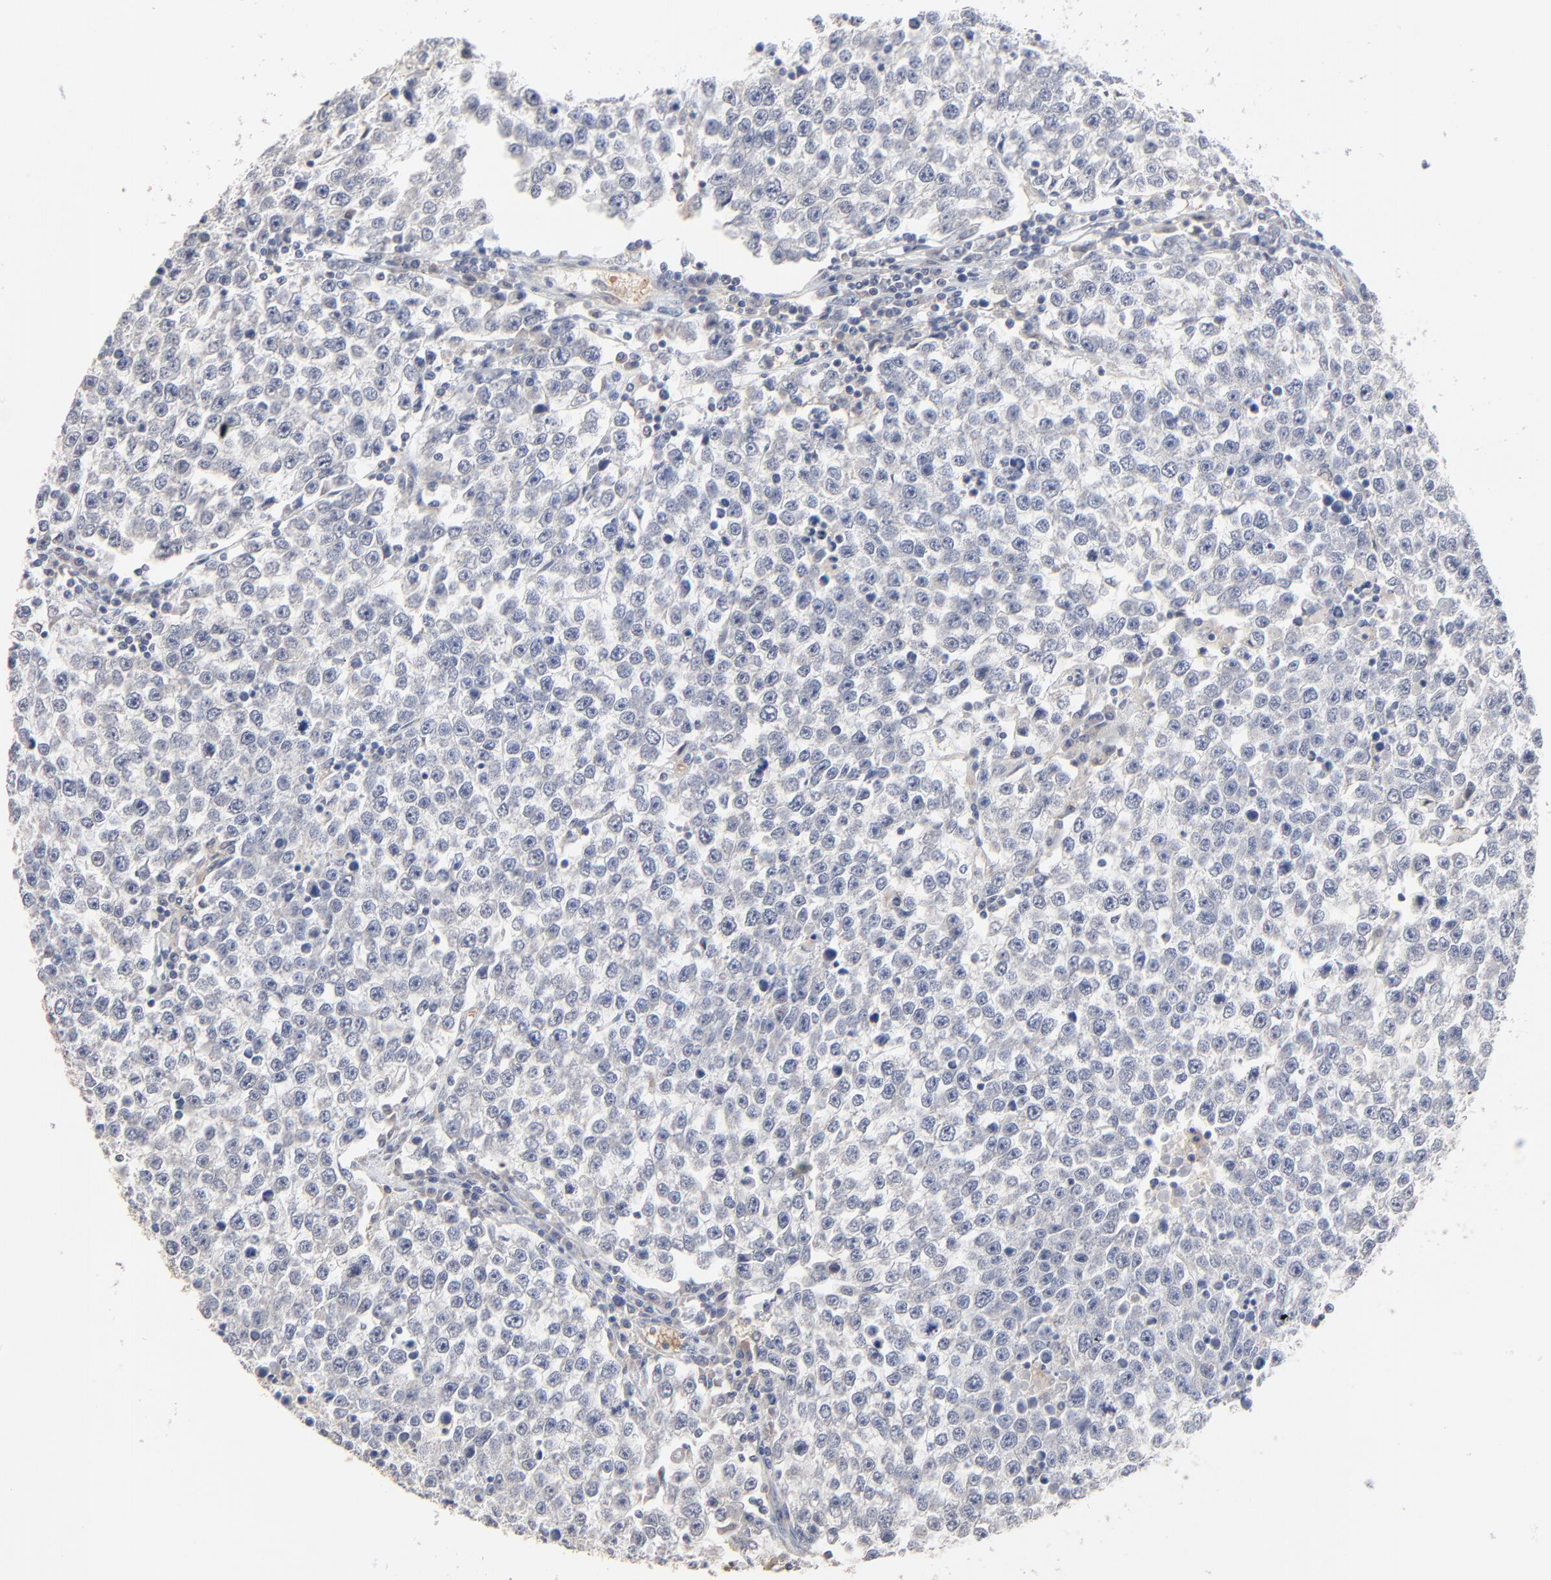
{"staining": {"intensity": "weak", "quantity": "<25%", "location": "cytoplasmic/membranous"}, "tissue": "testis cancer", "cell_type": "Tumor cells", "image_type": "cancer", "snomed": [{"axis": "morphology", "description": "Seminoma, NOS"}, {"axis": "topography", "description": "Testis"}], "caption": "Protein analysis of testis seminoma reveals no significant positivity in tumor cells.", "gene": "FANCB", "patient": {"sex": "male", "age": 36}}